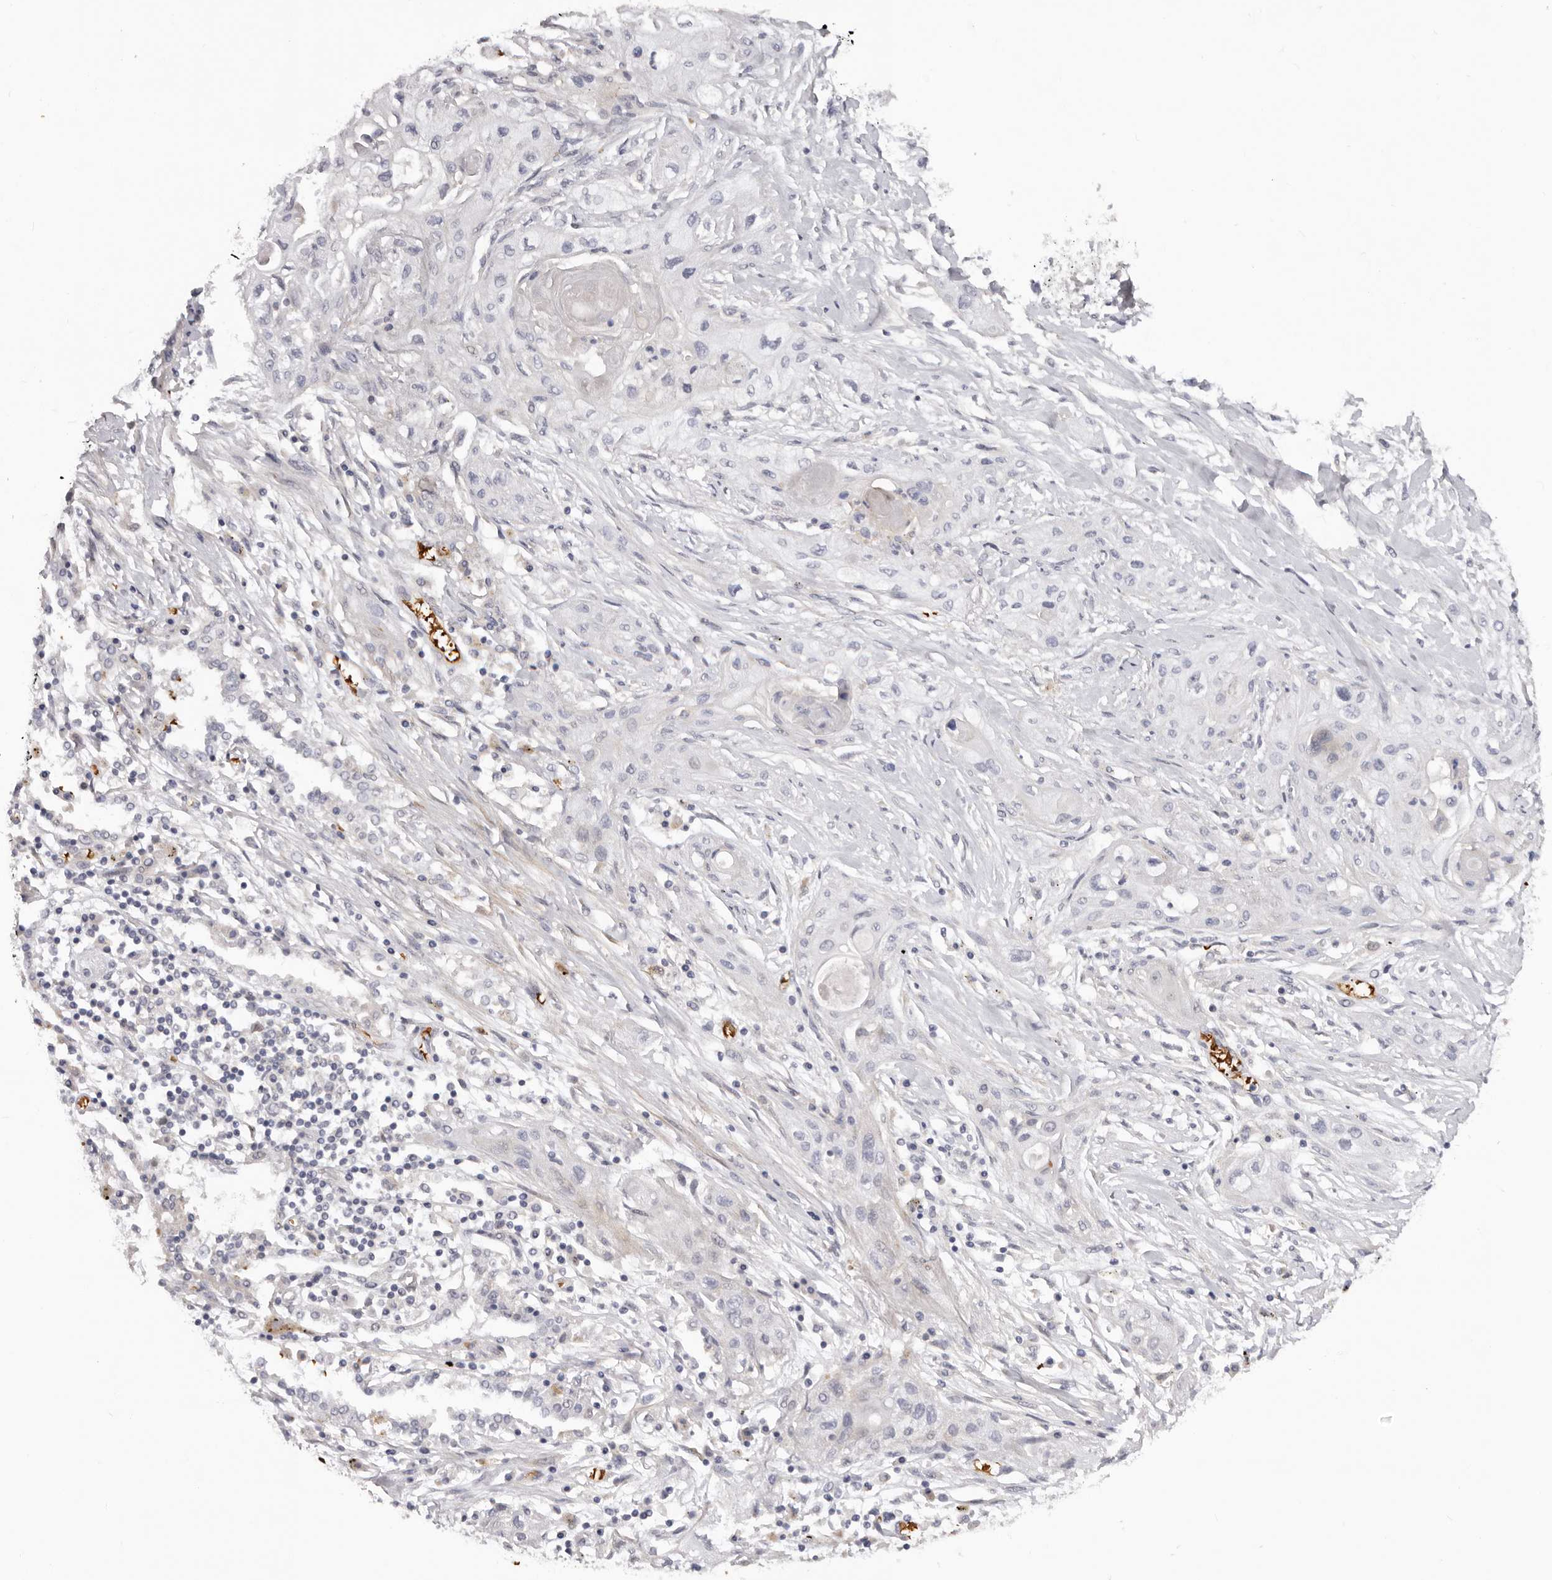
{"staining": {"intensity": "negative", "quantity": "none", "location": "none"}, "tissue": "lung cancer", "cell_type": "Tumor cells", "image_type": "cancer", "snomed": [{"axis": "morphology", "description": "Squamous cell carcinoma, NOS"}, {"axis": "topography", "description": "Lung"}], "caption": "IHC image of neoplastic tissue: human lung cancer stained with DAB (3,3'-diaminobenzidine) exhibits no significant protein positivity in tumor cells.", "gene": "TNR", "patient": {"sex": "female", "age": 47}}